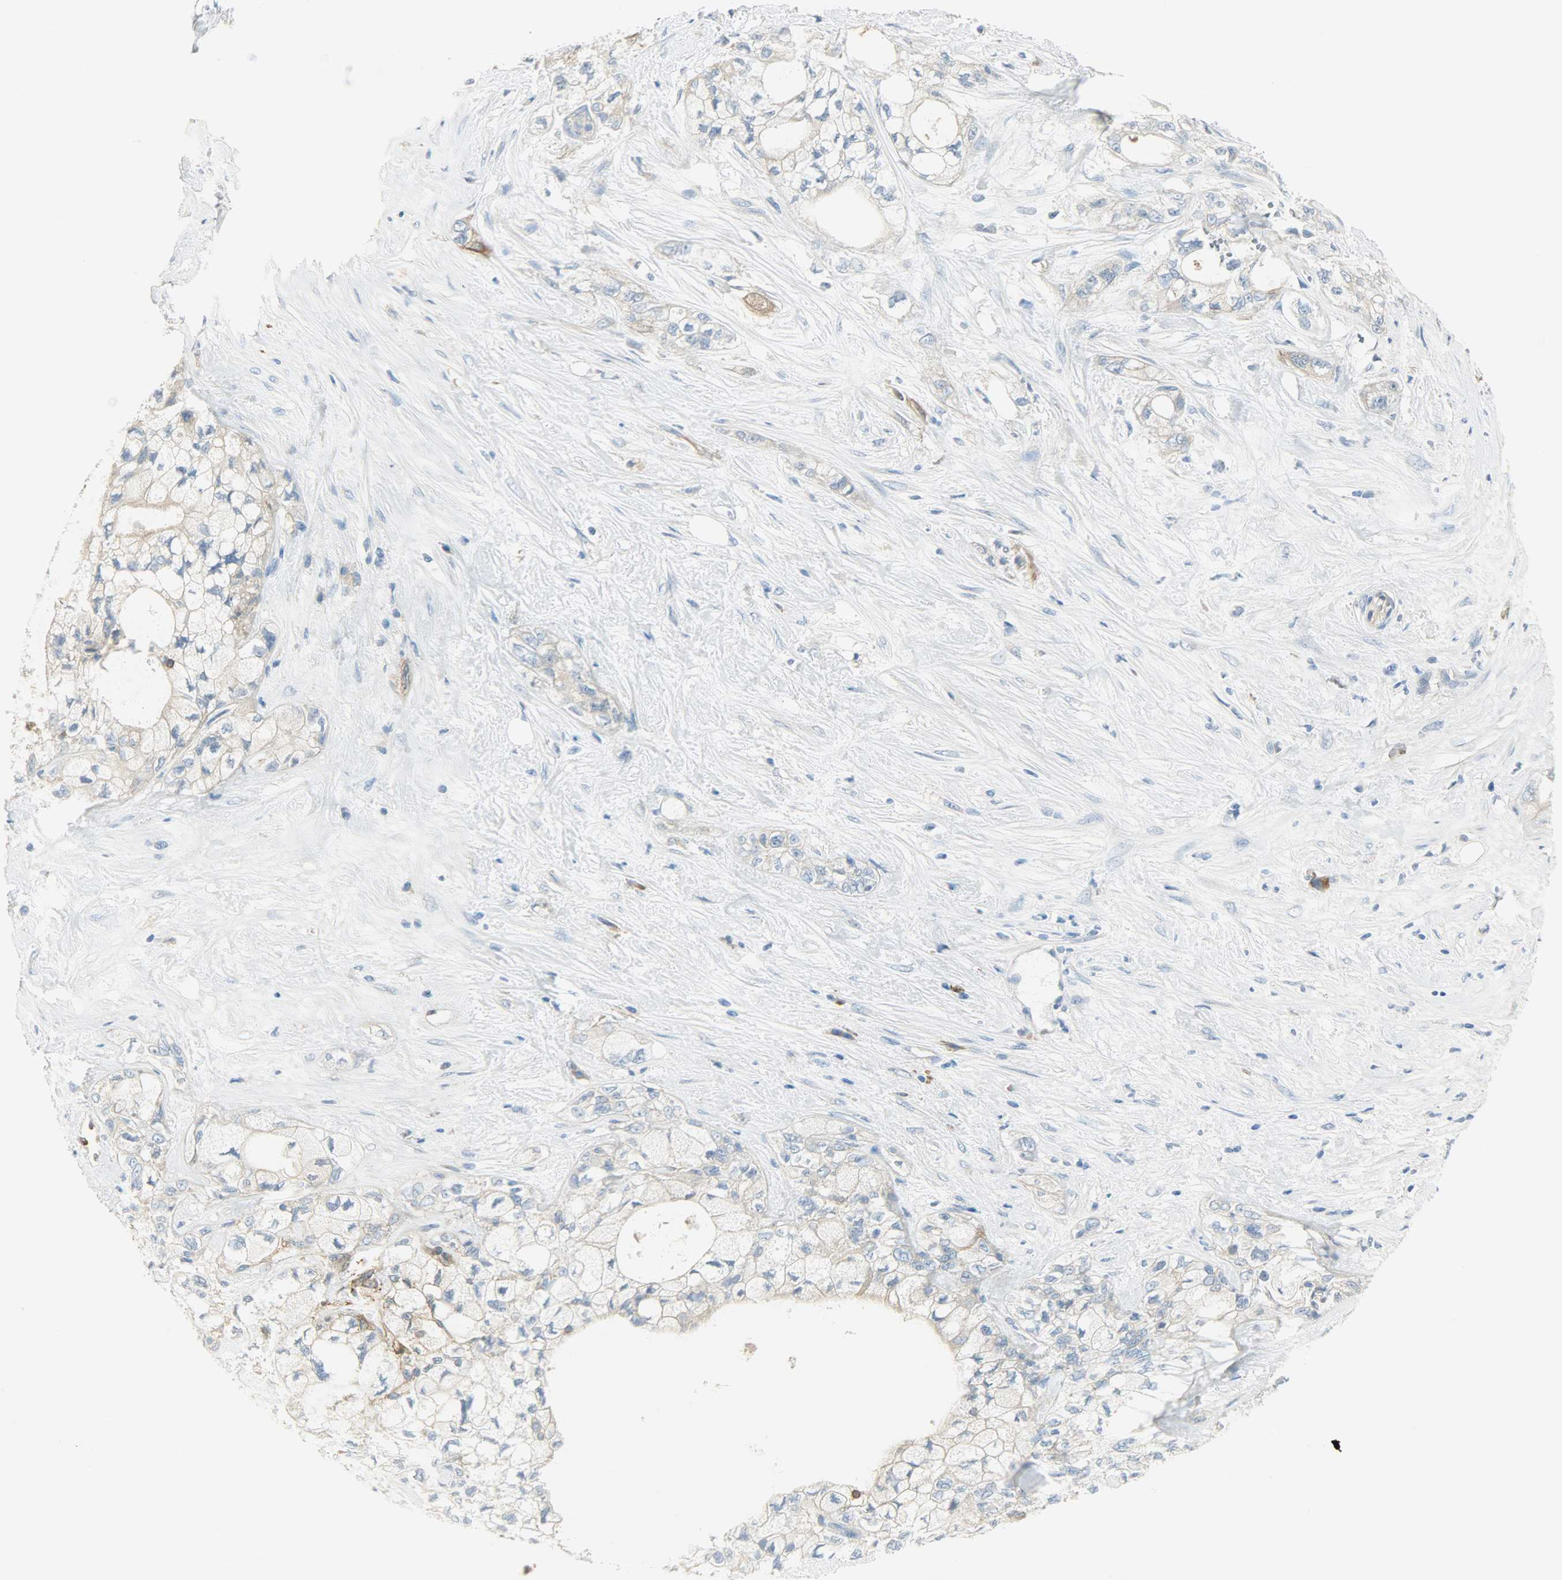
{"staining": {"intensity": "moderate", "quantity": "<25%", "location": "cytoplasmic/membranous"}, "tissue": "pancreatic cancer", "cell_type": "Tumor cells", "image_type": "cancer", "snomed": [{"axis": "morphology", "description": "Adenocarcinoma, NOS"}, {"axis": "topography", "description": "Pancreas"}], "caption": "Pancreatic cancer tissue displays moderate cytoplasmic/membranous staining in approximately <25% of tumor cells, visualized by immunohistochemistry.", "gene": "WARS1", "patient": {"sex": "male", "age": 70}}